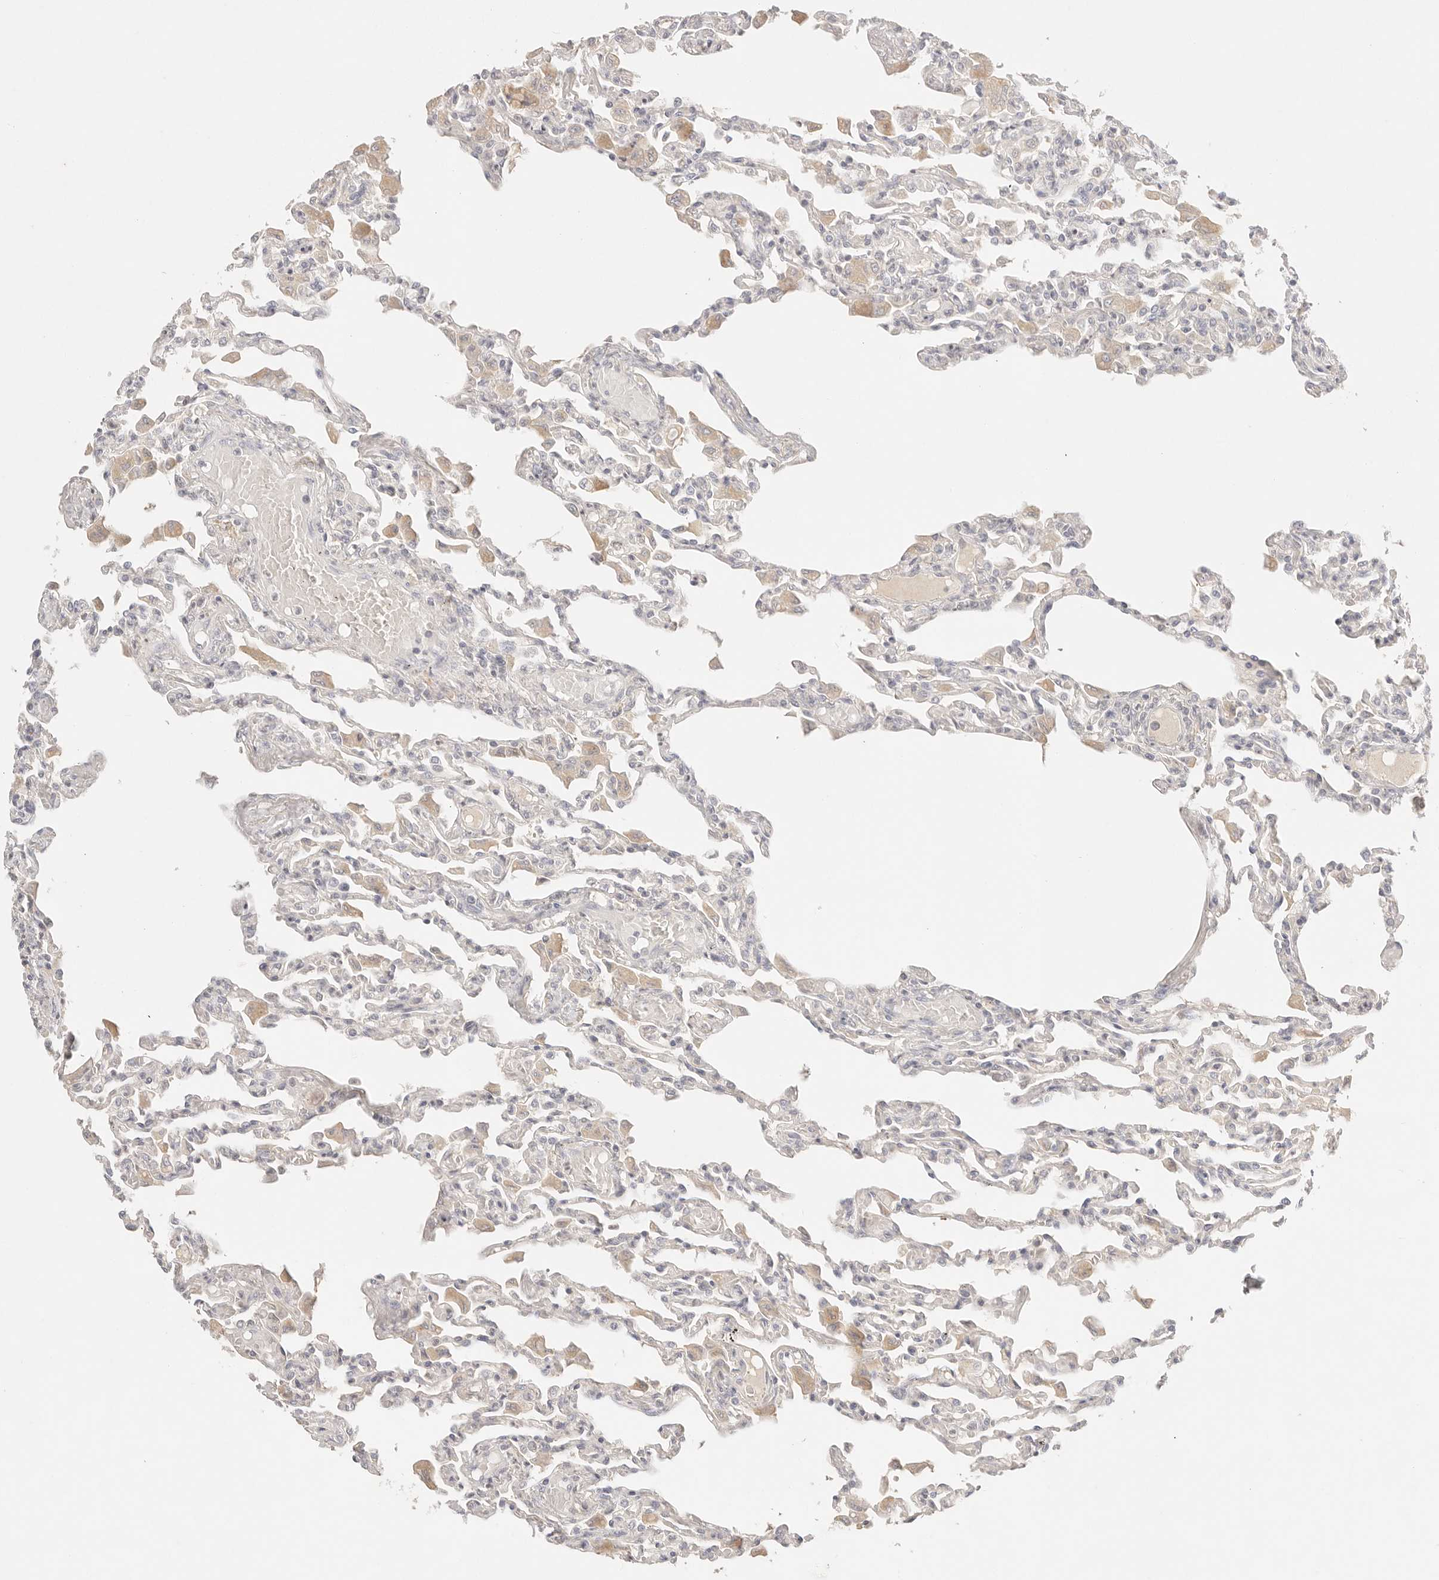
{"staining": {"intensity": "negative", "quantity": "none", "location": "none"}, "tissue": "lung", "cell_type": "Alveolar cells", "image_type": "normal", "snomed": [{"axis": "morphology", "description": "Normal tissue, NOS"}, {"axis": "topography", "description": "Bronchus"}, {"axis": "topography", "description": "Lung"}], "caption": "High magnification brightfield microscopy of normal lung stained with DAB (3,3'-diaminobenzidine) (brown) and counterstained with hematoxylin (blue): alveolar cells show no significant staining. Nuclei are stained in blue.", "gene": "CEP120", "patient": {"sex": "female", "age": 49}}